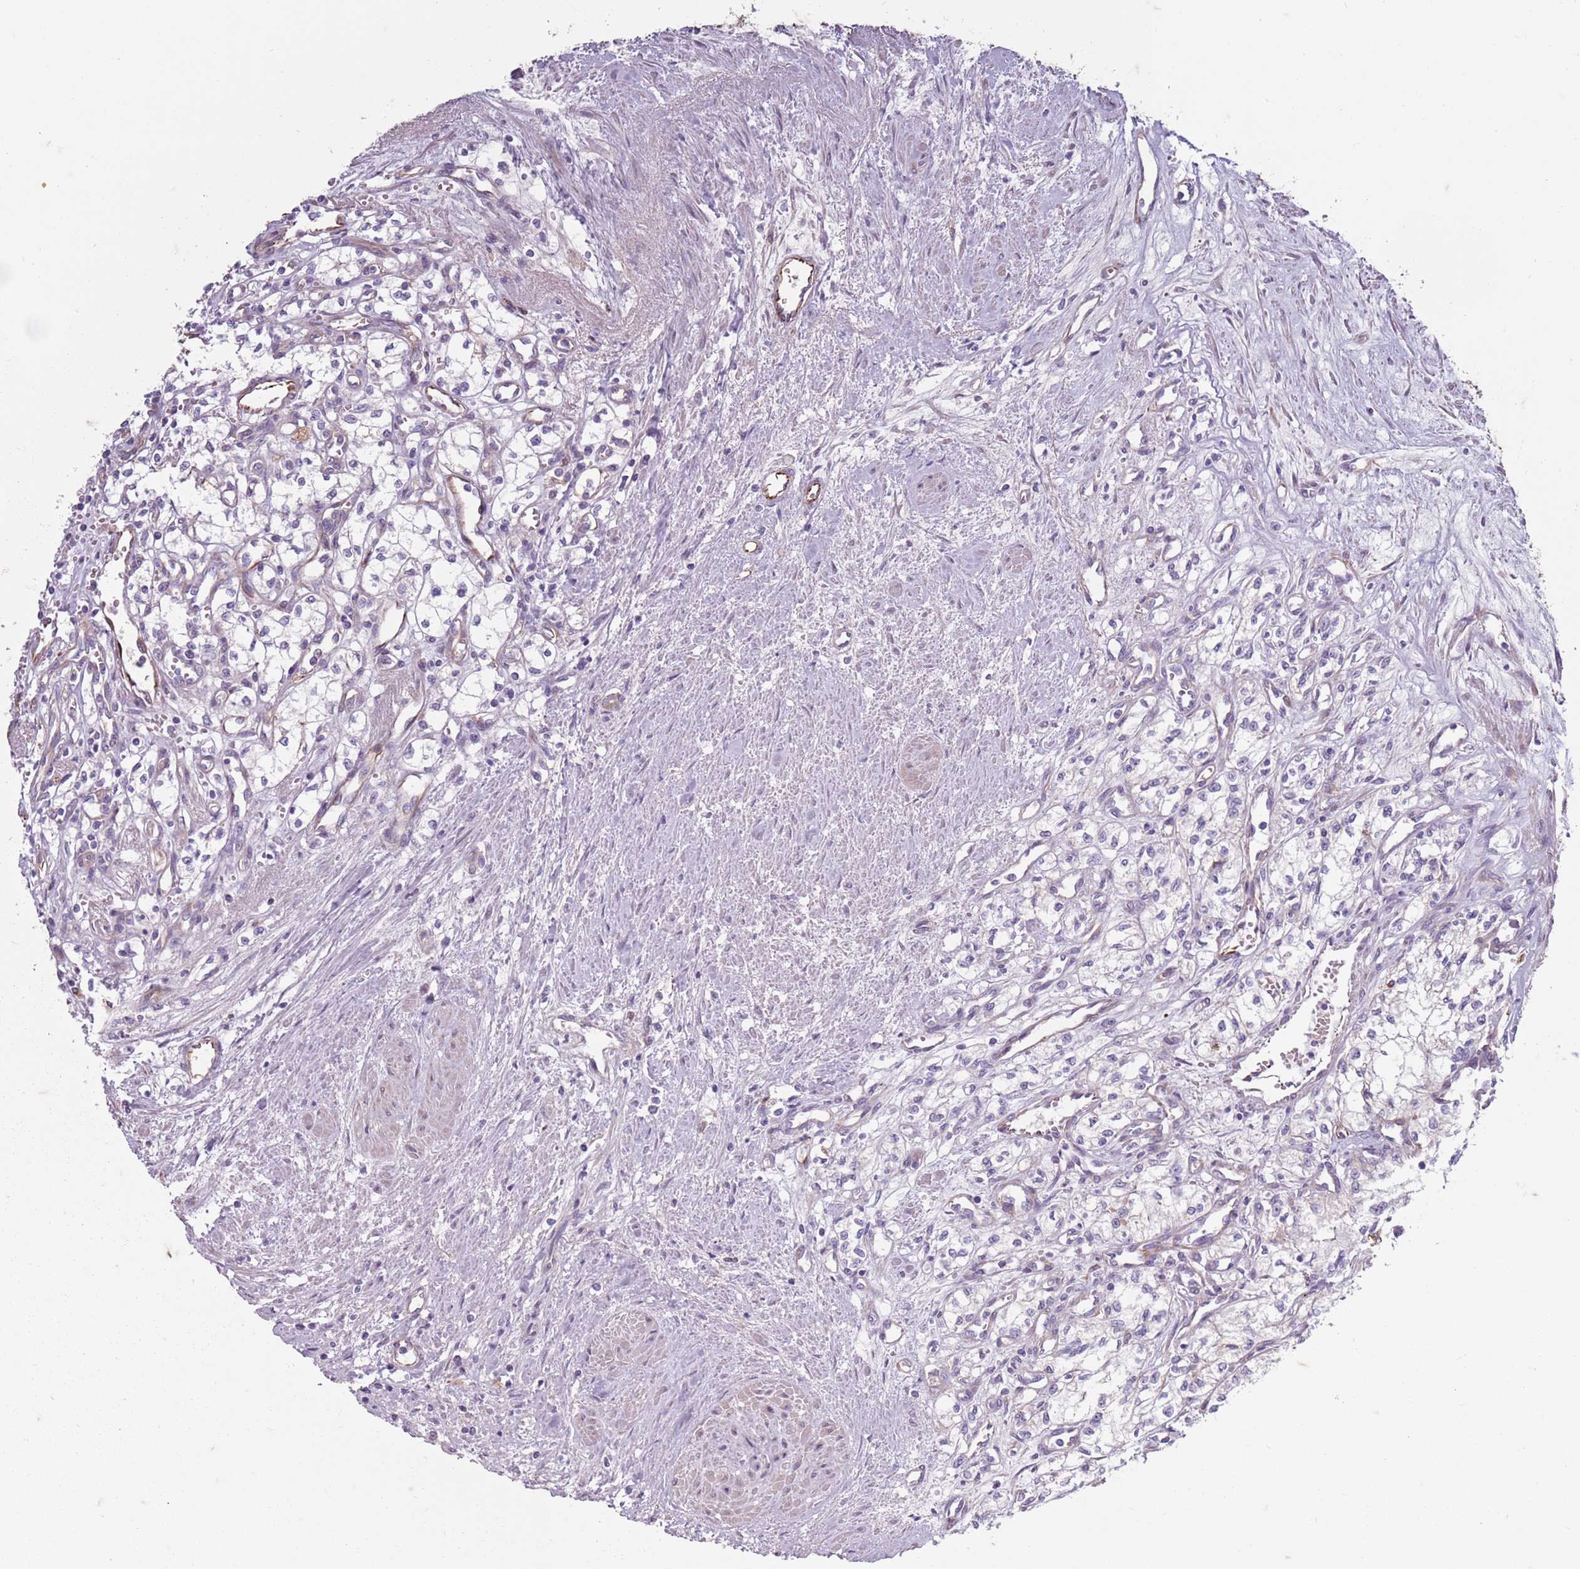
{"staining": {"intensity": "moderate", "quantity": "<25%", "location": "cytoplasmic/membranous"}, "tissue": "renal cancer", "cell_type": "Tumor cells", "image_type": "cancer", "snomed": [{"axis": "morphology", "description": "Adenocarcinoma, NOS"}, {"axis": "topography", "description": "Kidney"}], "caption": "Immunohistochemical staining of adenocarcinoma (renal) reveals moderate cytoplasmic/membranous protein staining in about <25% of tumor cells. Immunohistochemistry stains the protein in brown and the nuclei are stained blue.", "gene": "TAS2R38", "patient": {"sex": "male", "age": 59}}